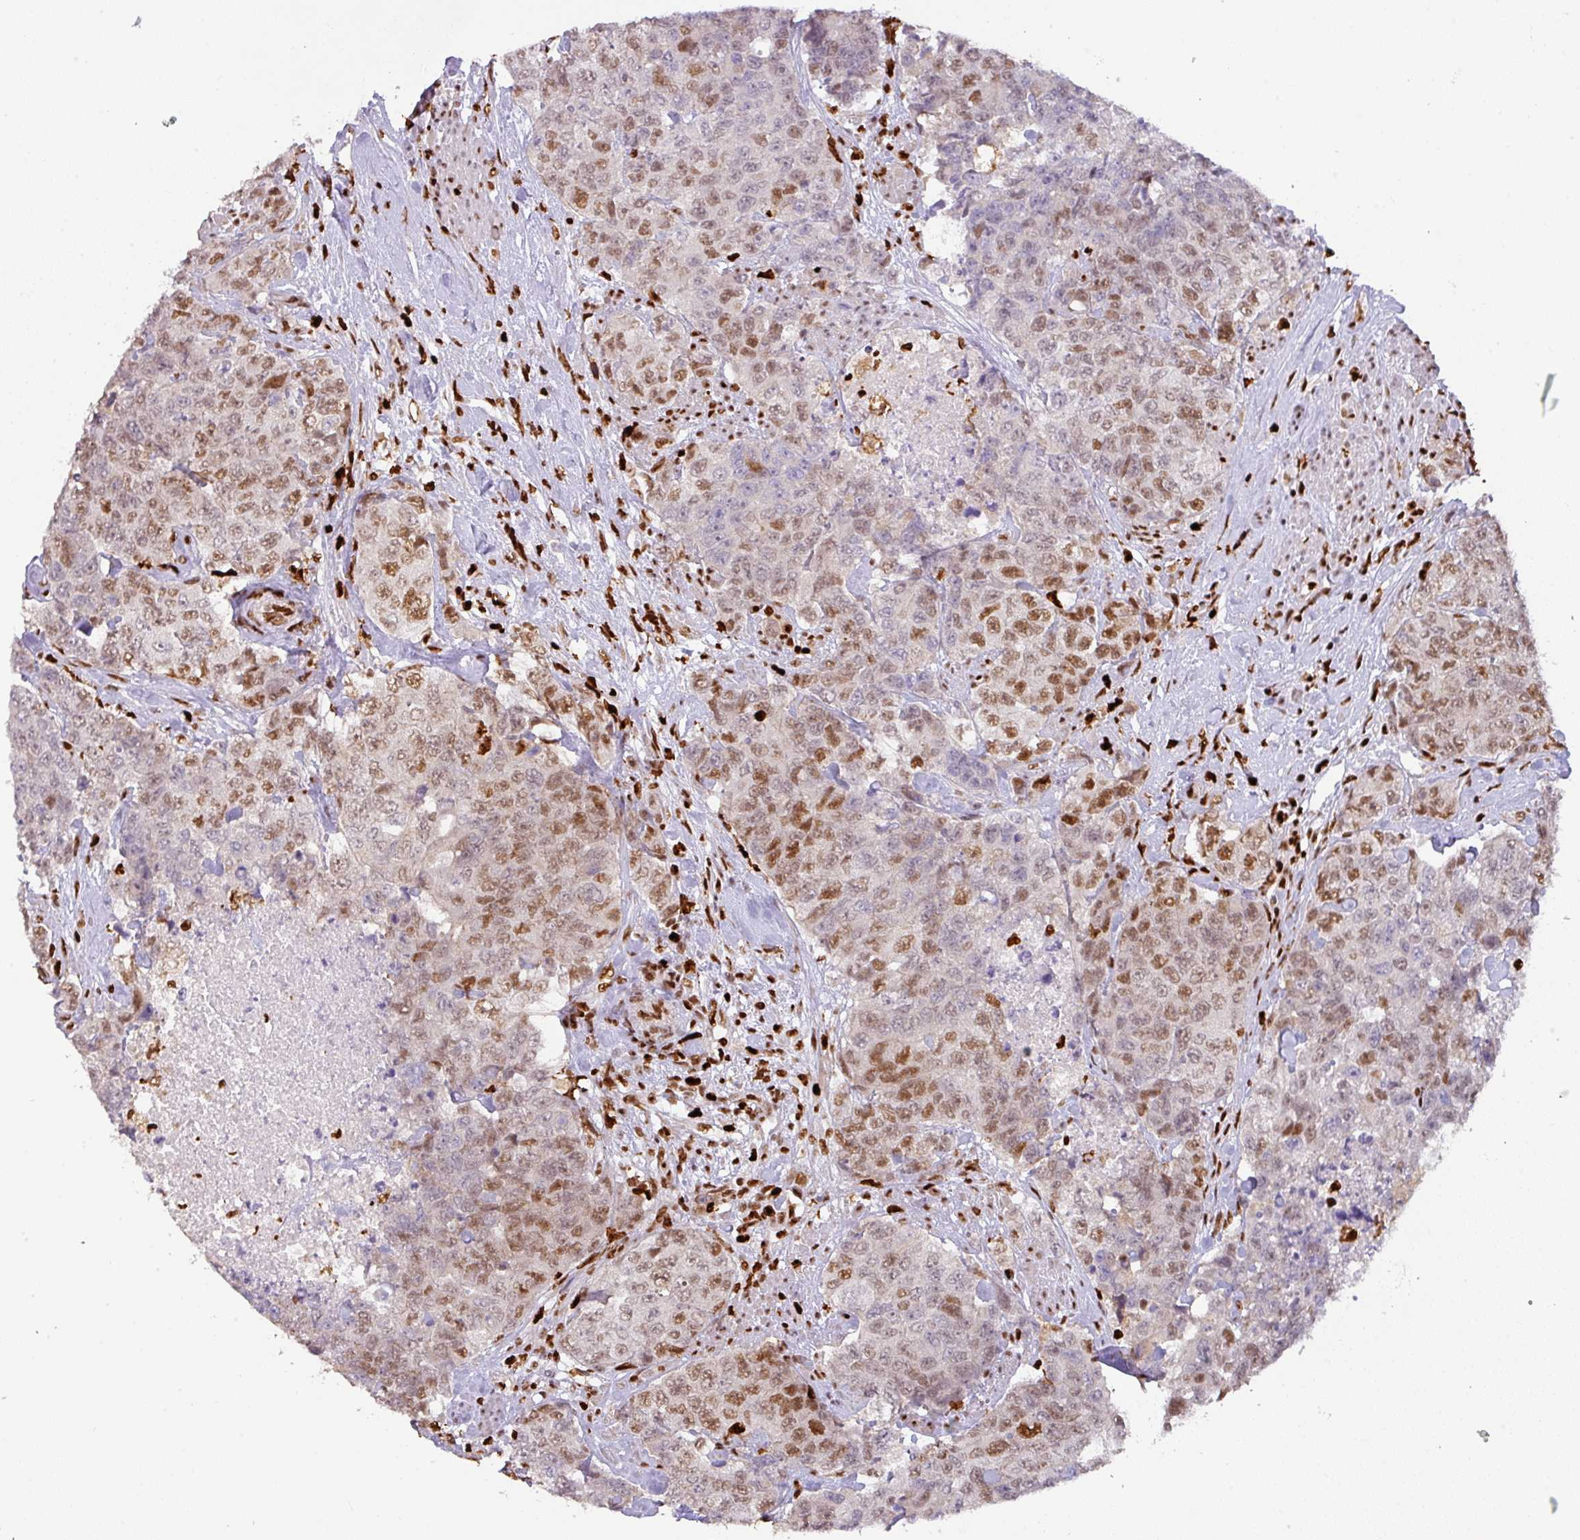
{"staining": {"intensity": "moderate", "quantity": ">75%", "location": "nuclear"}, "tissue": "urothelial cancer", "cell_type": "Tumor cells", "image_type": "cancer", "snomed": [{"axis": "morphology", "description": "Urothelial carcinoma, High grade"}, {"axis": "topography", "description": "Urinary bladder"}], "caption": "The histopathology image exhibits immunohistochemical staining of urothelial cancer. There is moderate nuclear expression is identified in approximately >75% of tumor cells. The protein is stained brown, and the nuclei are stained in blue (DAB (3,3'-diaminobenzidine) IHC with brightfield microscopy, high magnification).", "gene": "SAMHD1", "patient": {"sex": "female", "age": 78}}